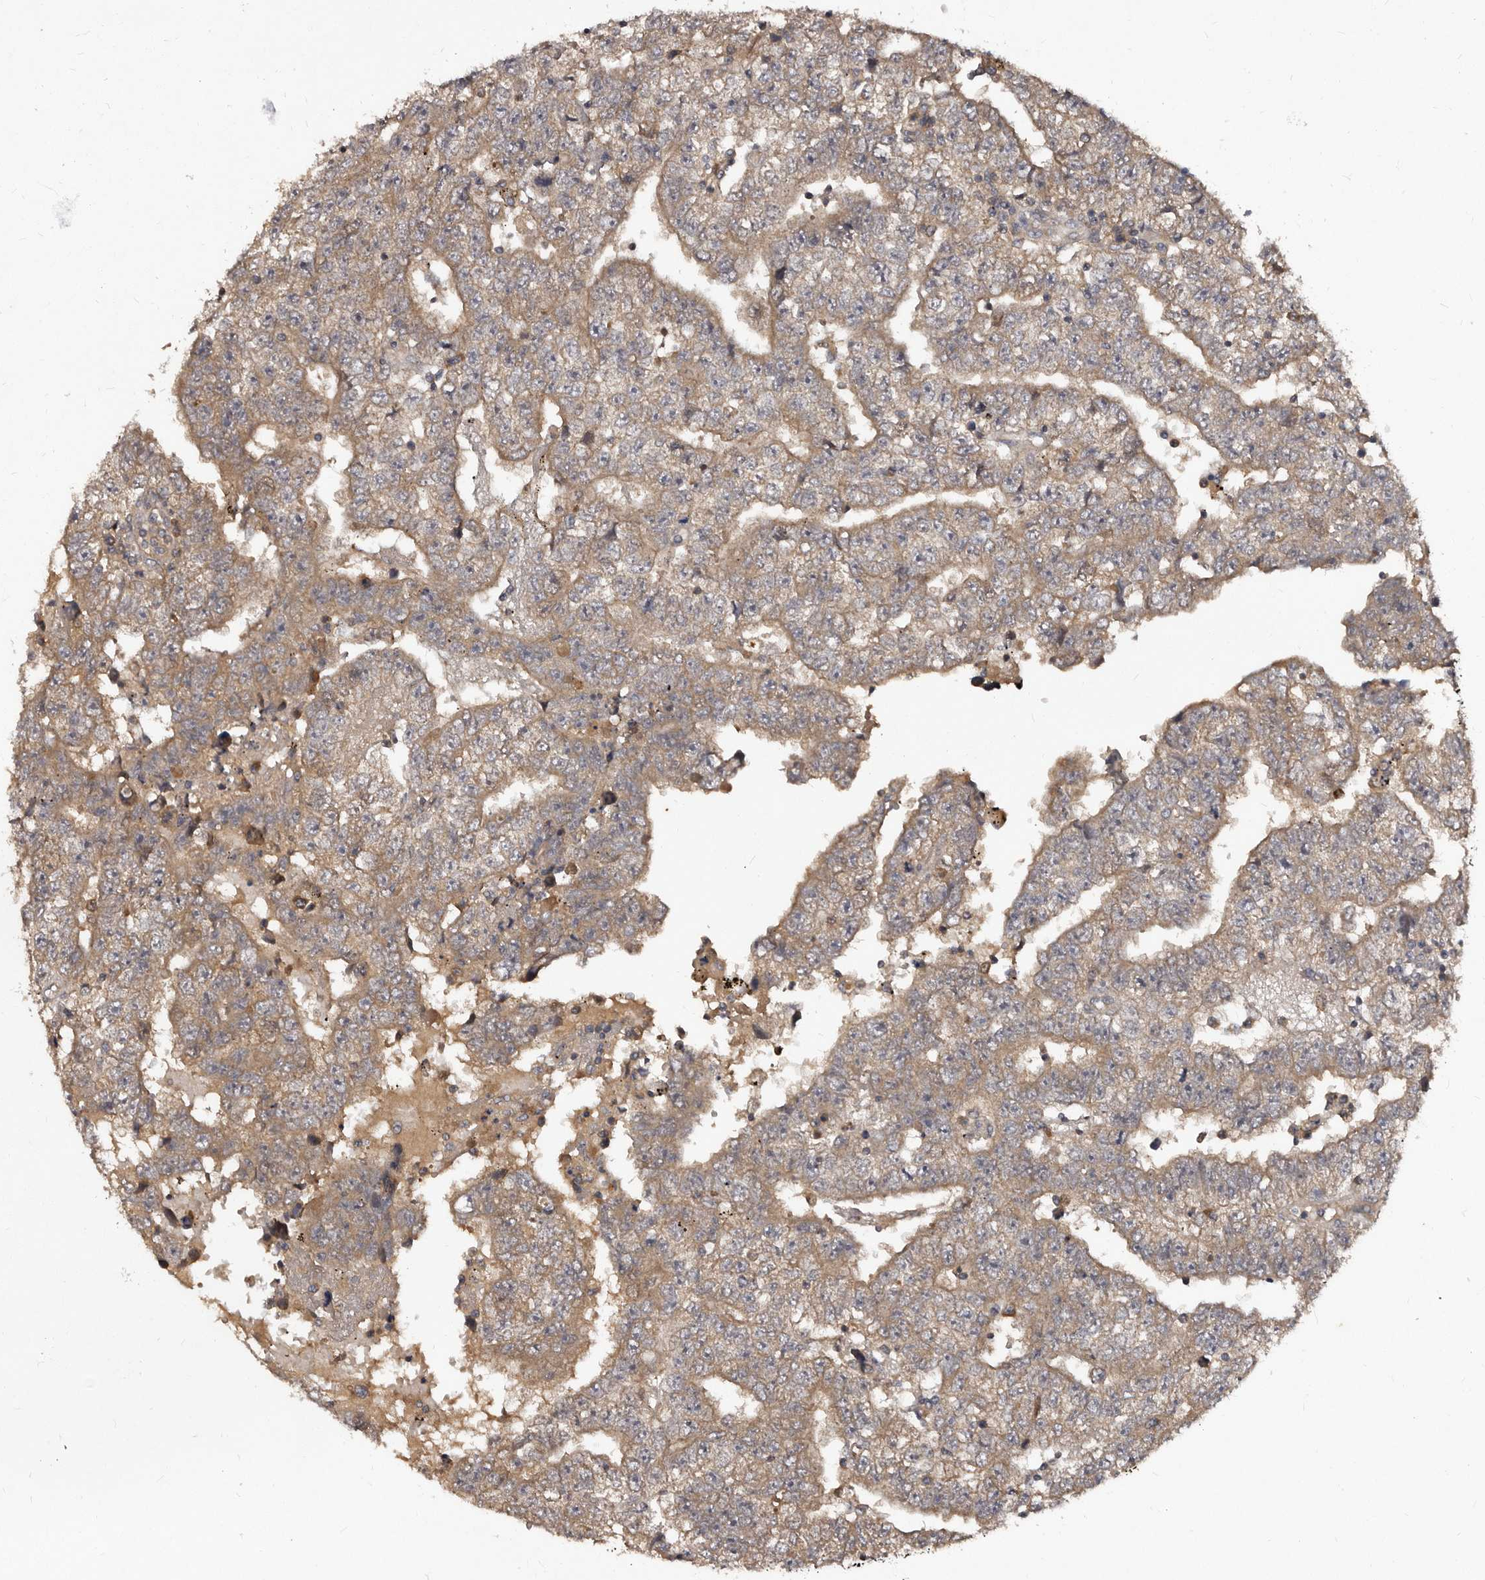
{"staining": {"intensity": "moderate", "quantity": ">75%", "location": "cytoplasmic/membranous"}, "tissue": "testis cancer", "cell_type": "Tumor cells", "image_type": "cancer", "snomed": [{"axis": "morphology", "description": "Carcinoma, Embryonal, NOS"}, {"axis": "topography", "description": "Testis"}], "caption": "Tumor cells demonstrate medium levels of moderate cytoplasmic/membranous positivity in about >75% of cells in human testis cancer (embryonal carcinoma).", "gene": "PMVK", "patient": {"sex": "male", "age": 25}}